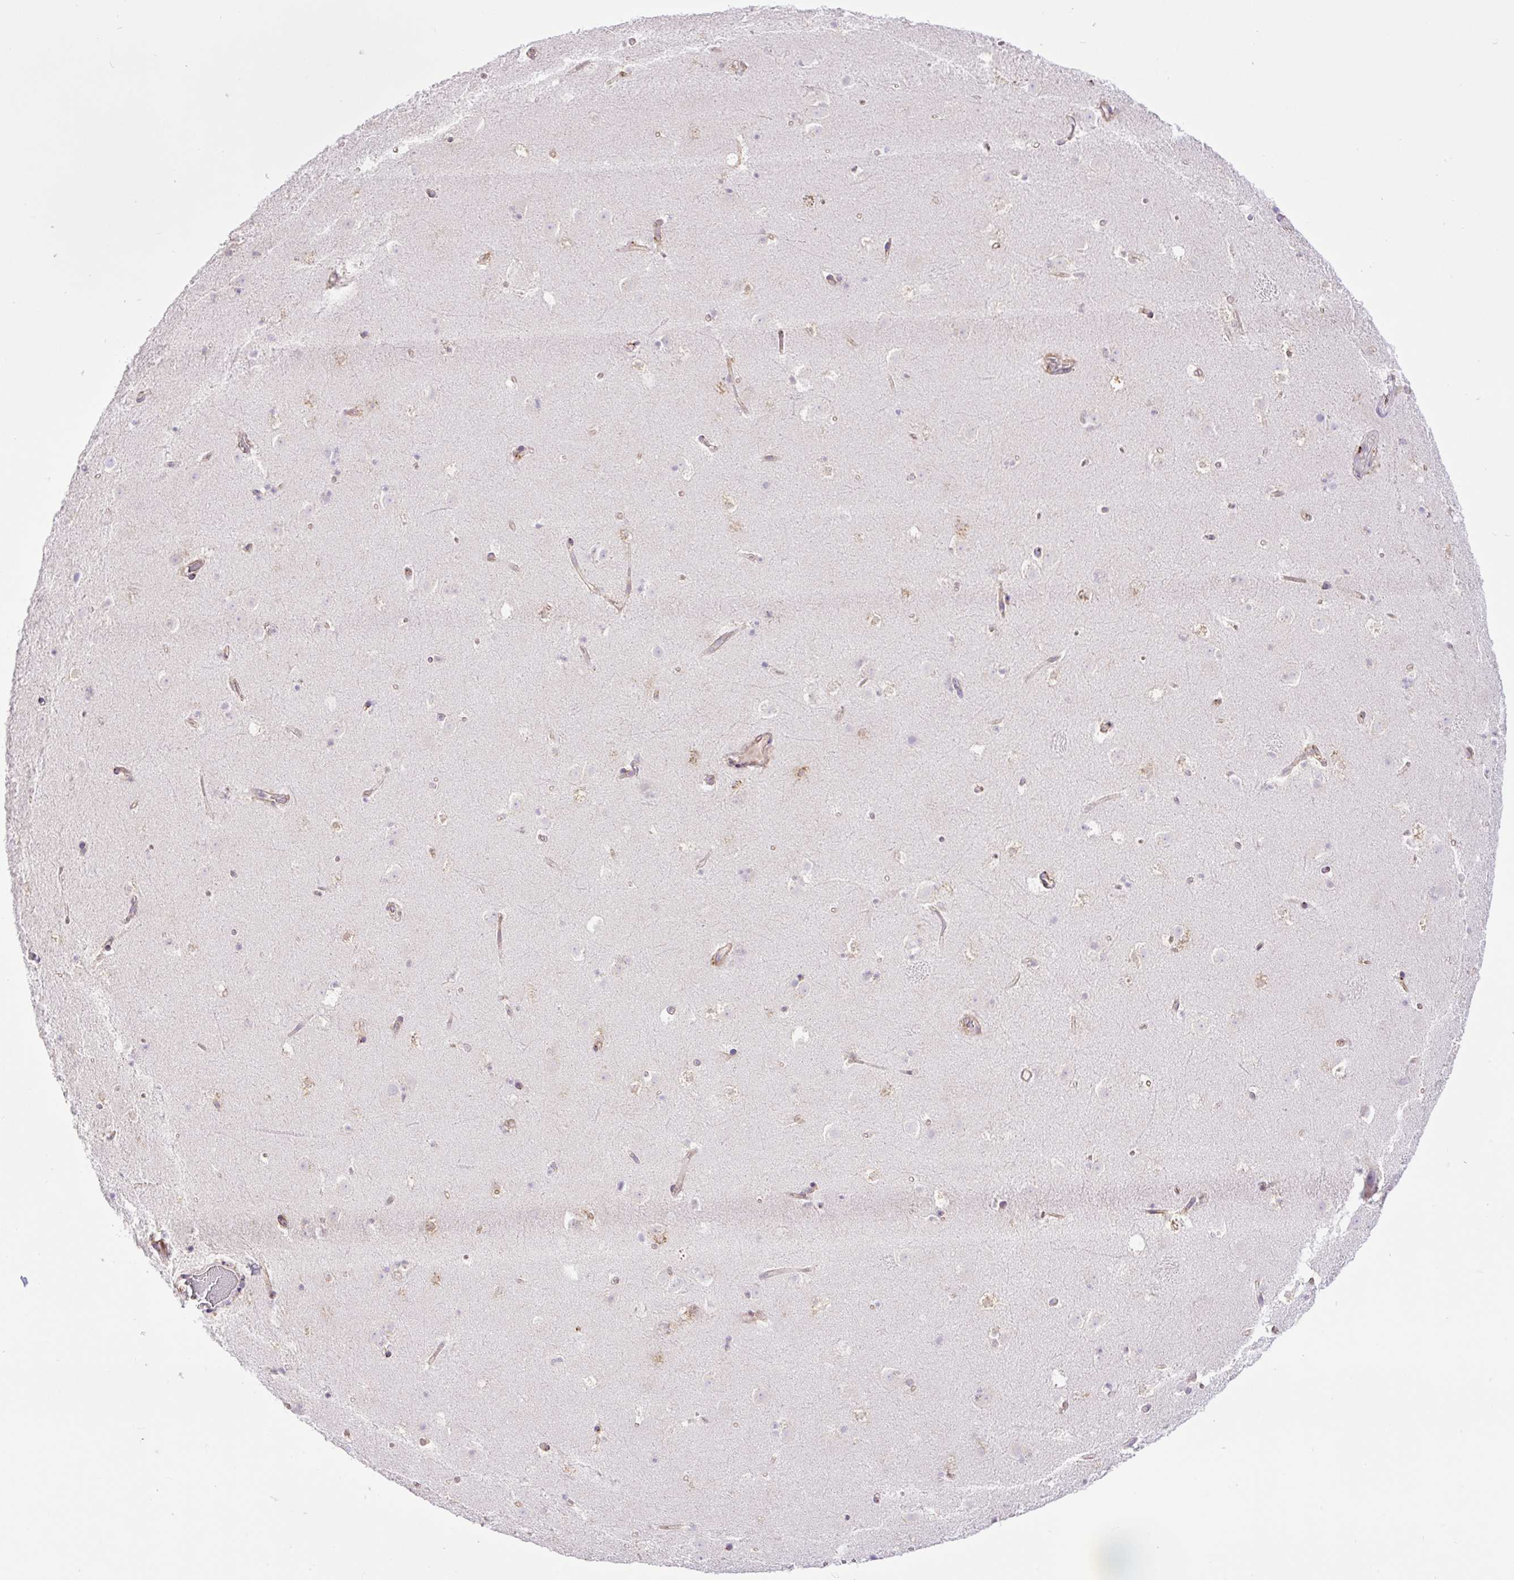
{"staining": {"intensity": "negative", "quantity": "none", "location": "none"}, "tissue": "caudate", "cell_type": "Glial cells", "image_type": "normal", "snomed": [{"axis": "morphology", "description": "Normal tissue, NOS"}, {"axis": "topography", "description": "Lateral ventricle wall"}], "caption": "Micrograph shows no protein expression in glial cells of benign caudate.", "gene": "POFUT1", "patient": {"sex": "male", "age": 37}}